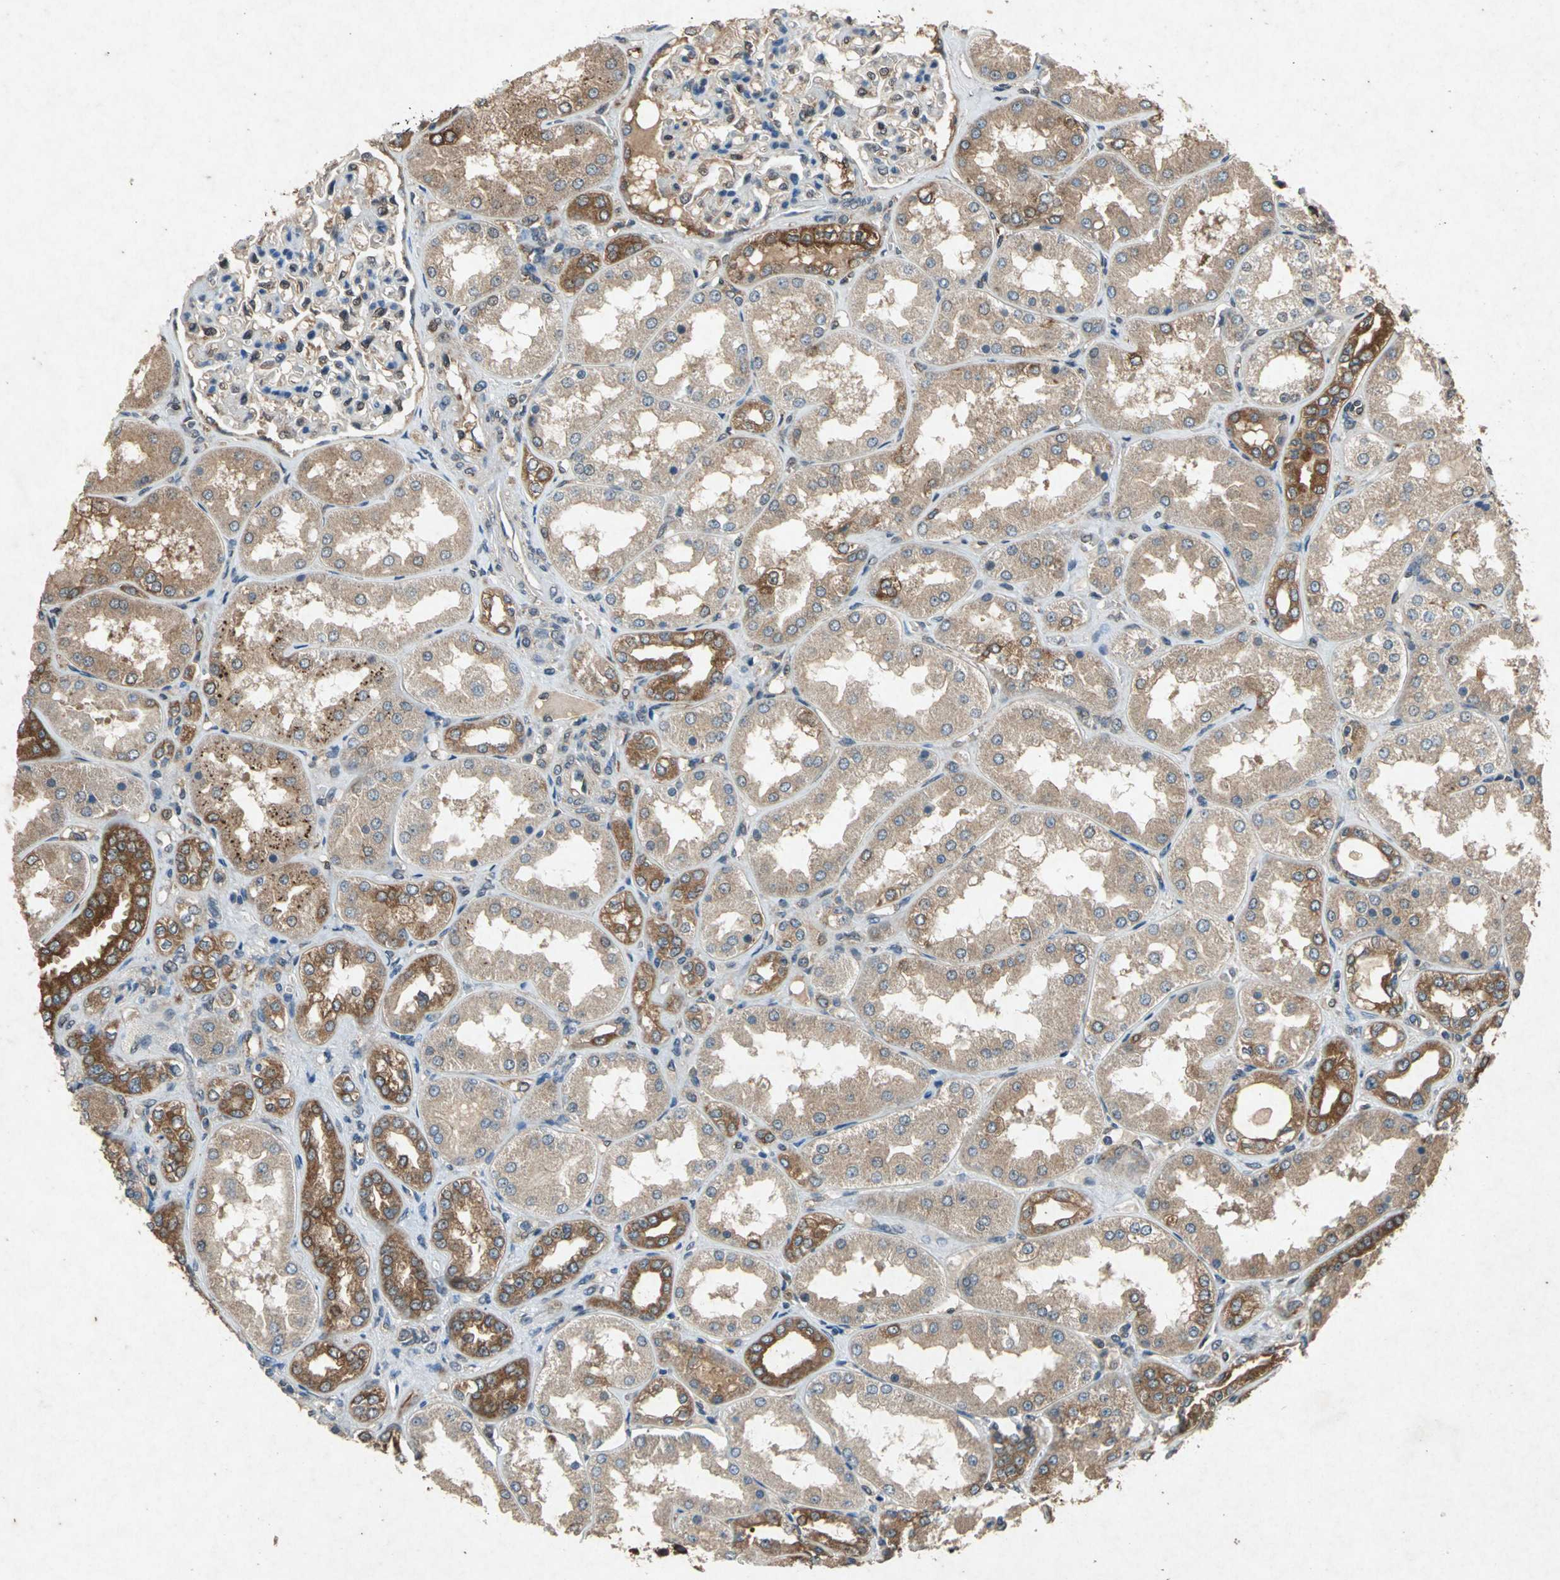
{"staining": {"intensity": "weak", "quantity": "25%-75%", "location": "cytoplasmic/membranous"}, "tissue": "kidney", "cell_type": "Cells in glomeruli", "image_type": "normal", "snomed": [{"axis": "morphology", "description": "Normal tissue, NOS"}, {"axis": "topography", "description": "Kidney"}], "caption": "High-power microscopy captured an immunohistochemistry (IHC) photomicrograph of normal kidney, revealing weak cytoplasmic/membranous expression in approximately 25%-75% of cells in glomeruli. The protein is stained brown, and the nuclei are stained in blue (DAB IHC with brightfield microscopy, high magnification).", "gene": "HSP90AB1", "patient": {"sex": "female", "age": 56}}